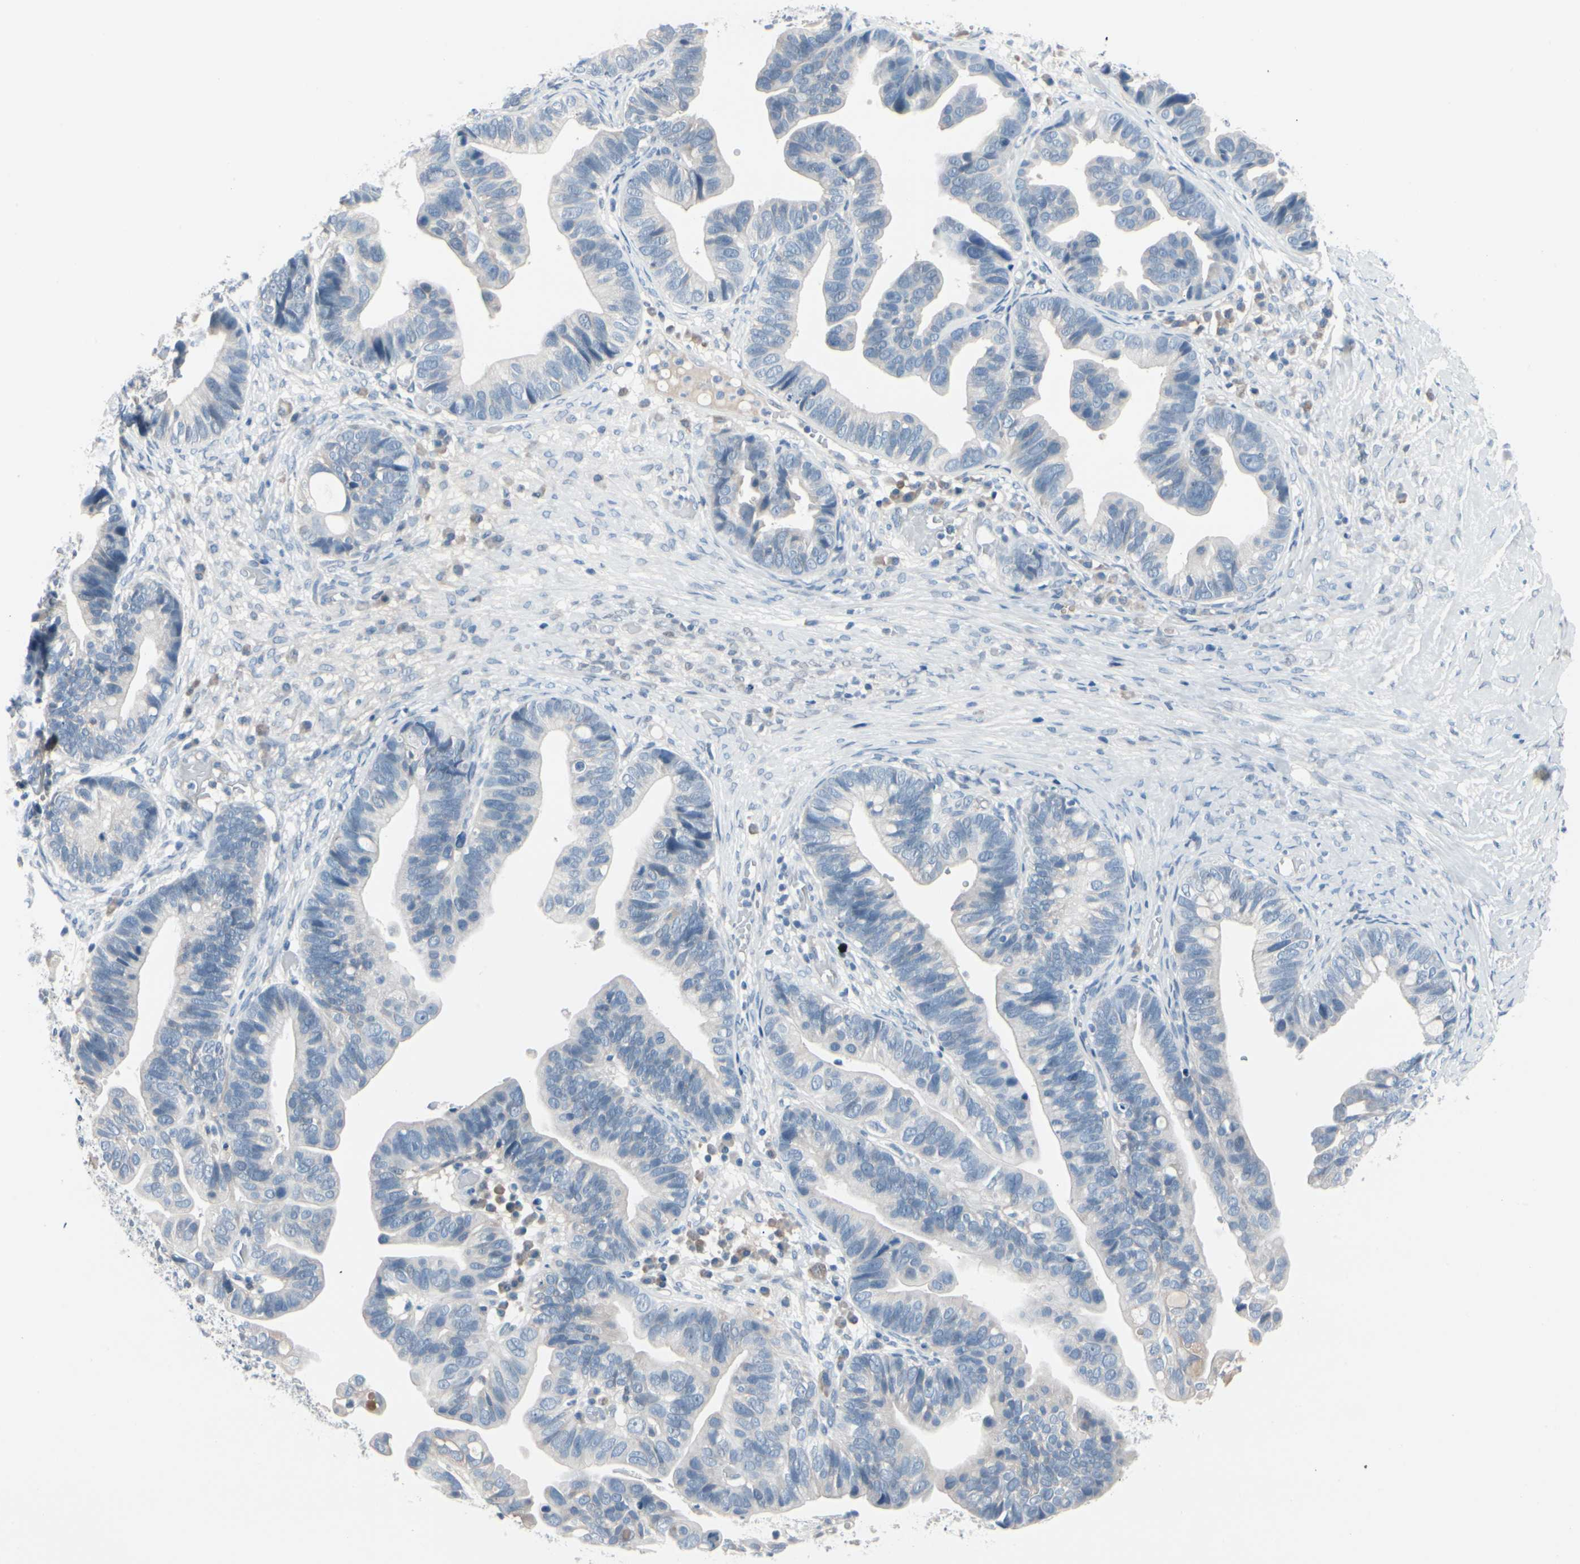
{"staining": {"intensity": "negative", "quantity": "none", "location": "none"}, "tissue": "ovarian cancer", "cell_type": "Tumor cells", "image_type": "cancer", "snomed": [{"axis": "morphology", "description": "Cystadenocarcinoma, serous, NOS"}, {"axis": "topography", "description": "Ovary"}], "caption": "High power microscopy micrograph of an IHC image of serous cystadenocarcinoma (ovarian), revealing no significant staining in tumor cells.", "gene": "PGR", "patient": {"sex": "female", "age": 56}}